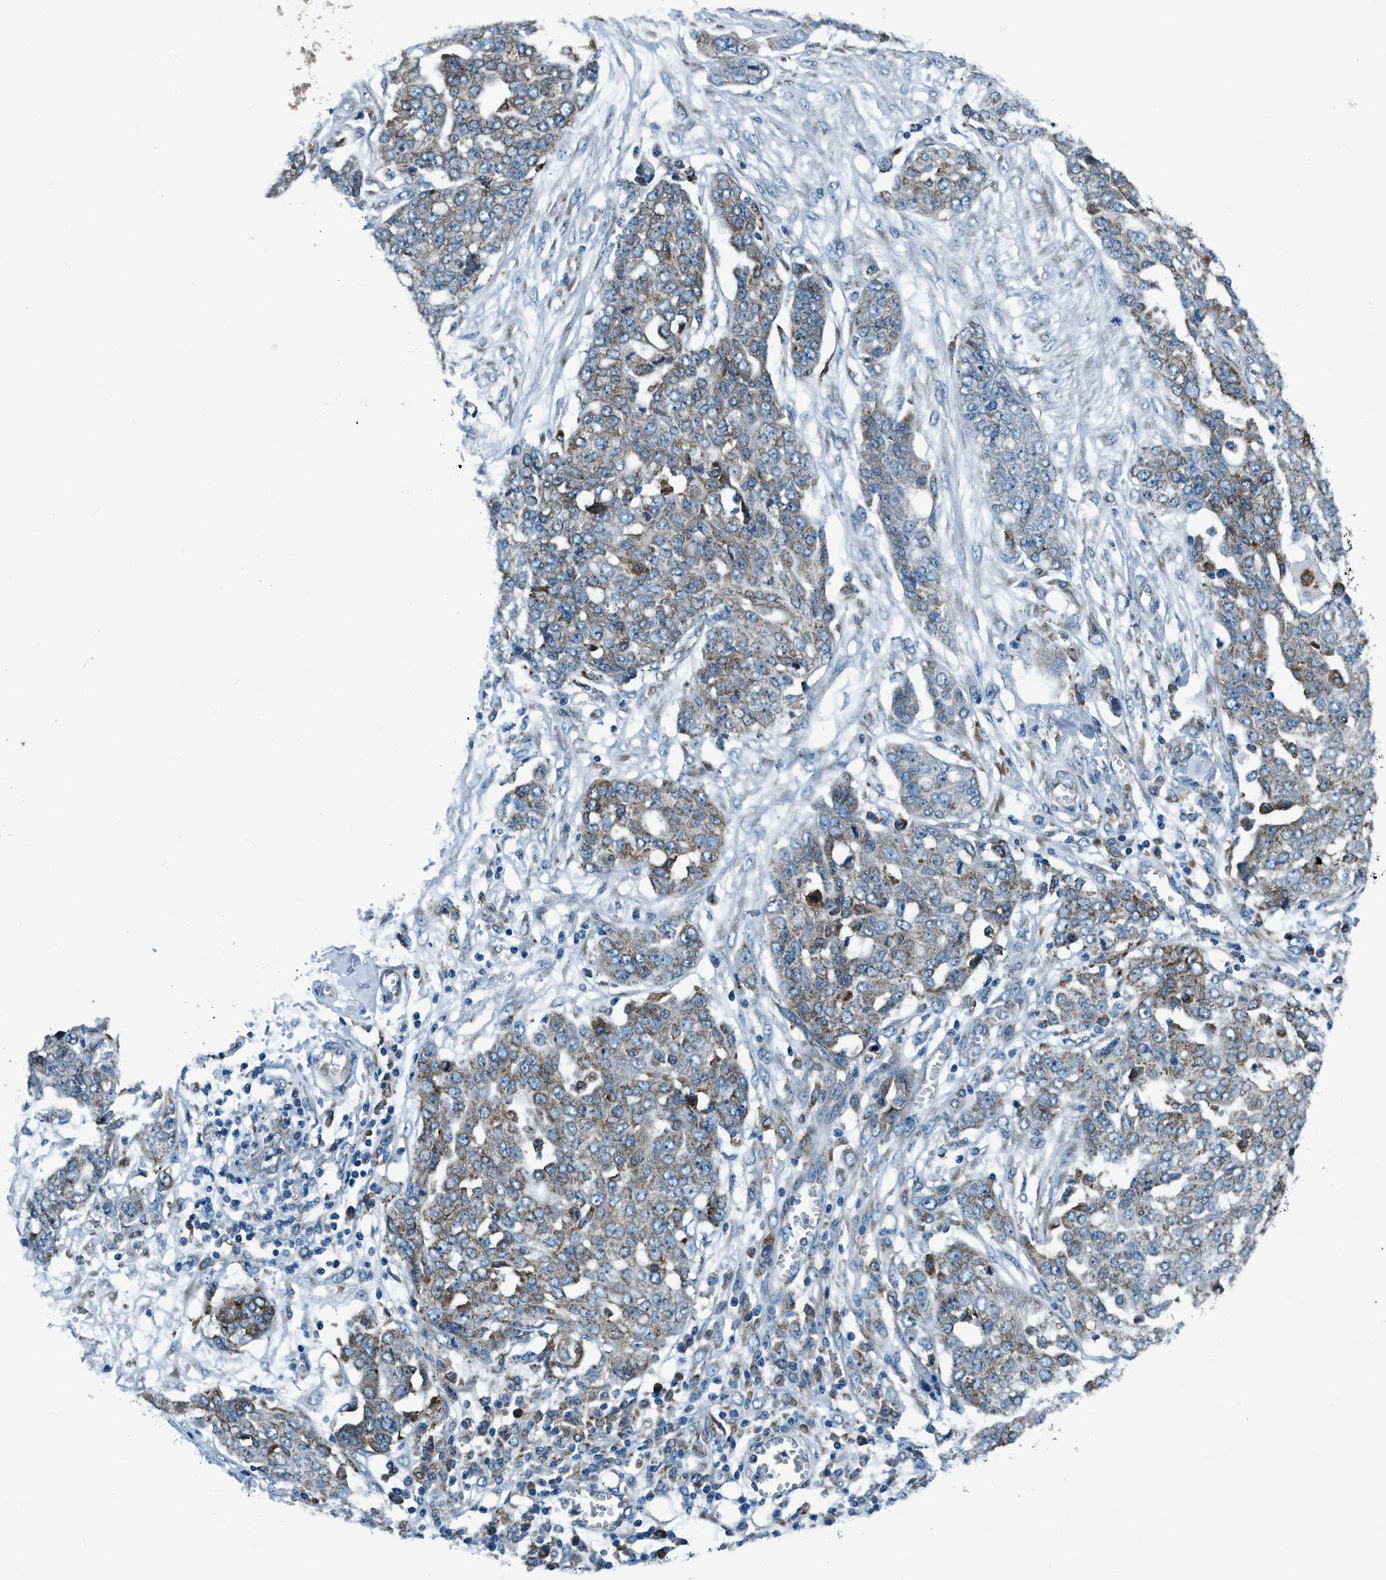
{"staining": {"intensity": "moderate", "quantity": "<25%", "location": "cytoplasmic/membranous"}, "tissue": "ovarian cancer", "cell_type": "Tumor cells", "image_type": "cancer", "snomed": [{"axis": "morphology", "description": "Cystadenocarcinoma, serous, NOS"}, {"axis": "topography", "description": "Soft tissue"}, {"axis": "topography", "description": "Ovary"}], "caption": "Protein expression analysis of ovarian cancer (serous cystadenocarcinoma) shows moderate cytoplasmic/membranous positivity in approximately <25% of tumor cells. (Stains: DAB in brown, nuclei in blue, Microscopy: brightfield microscopy at high magnification).", "gene": "ARMC9", "patient": {"sex": "female", "age": 57}}